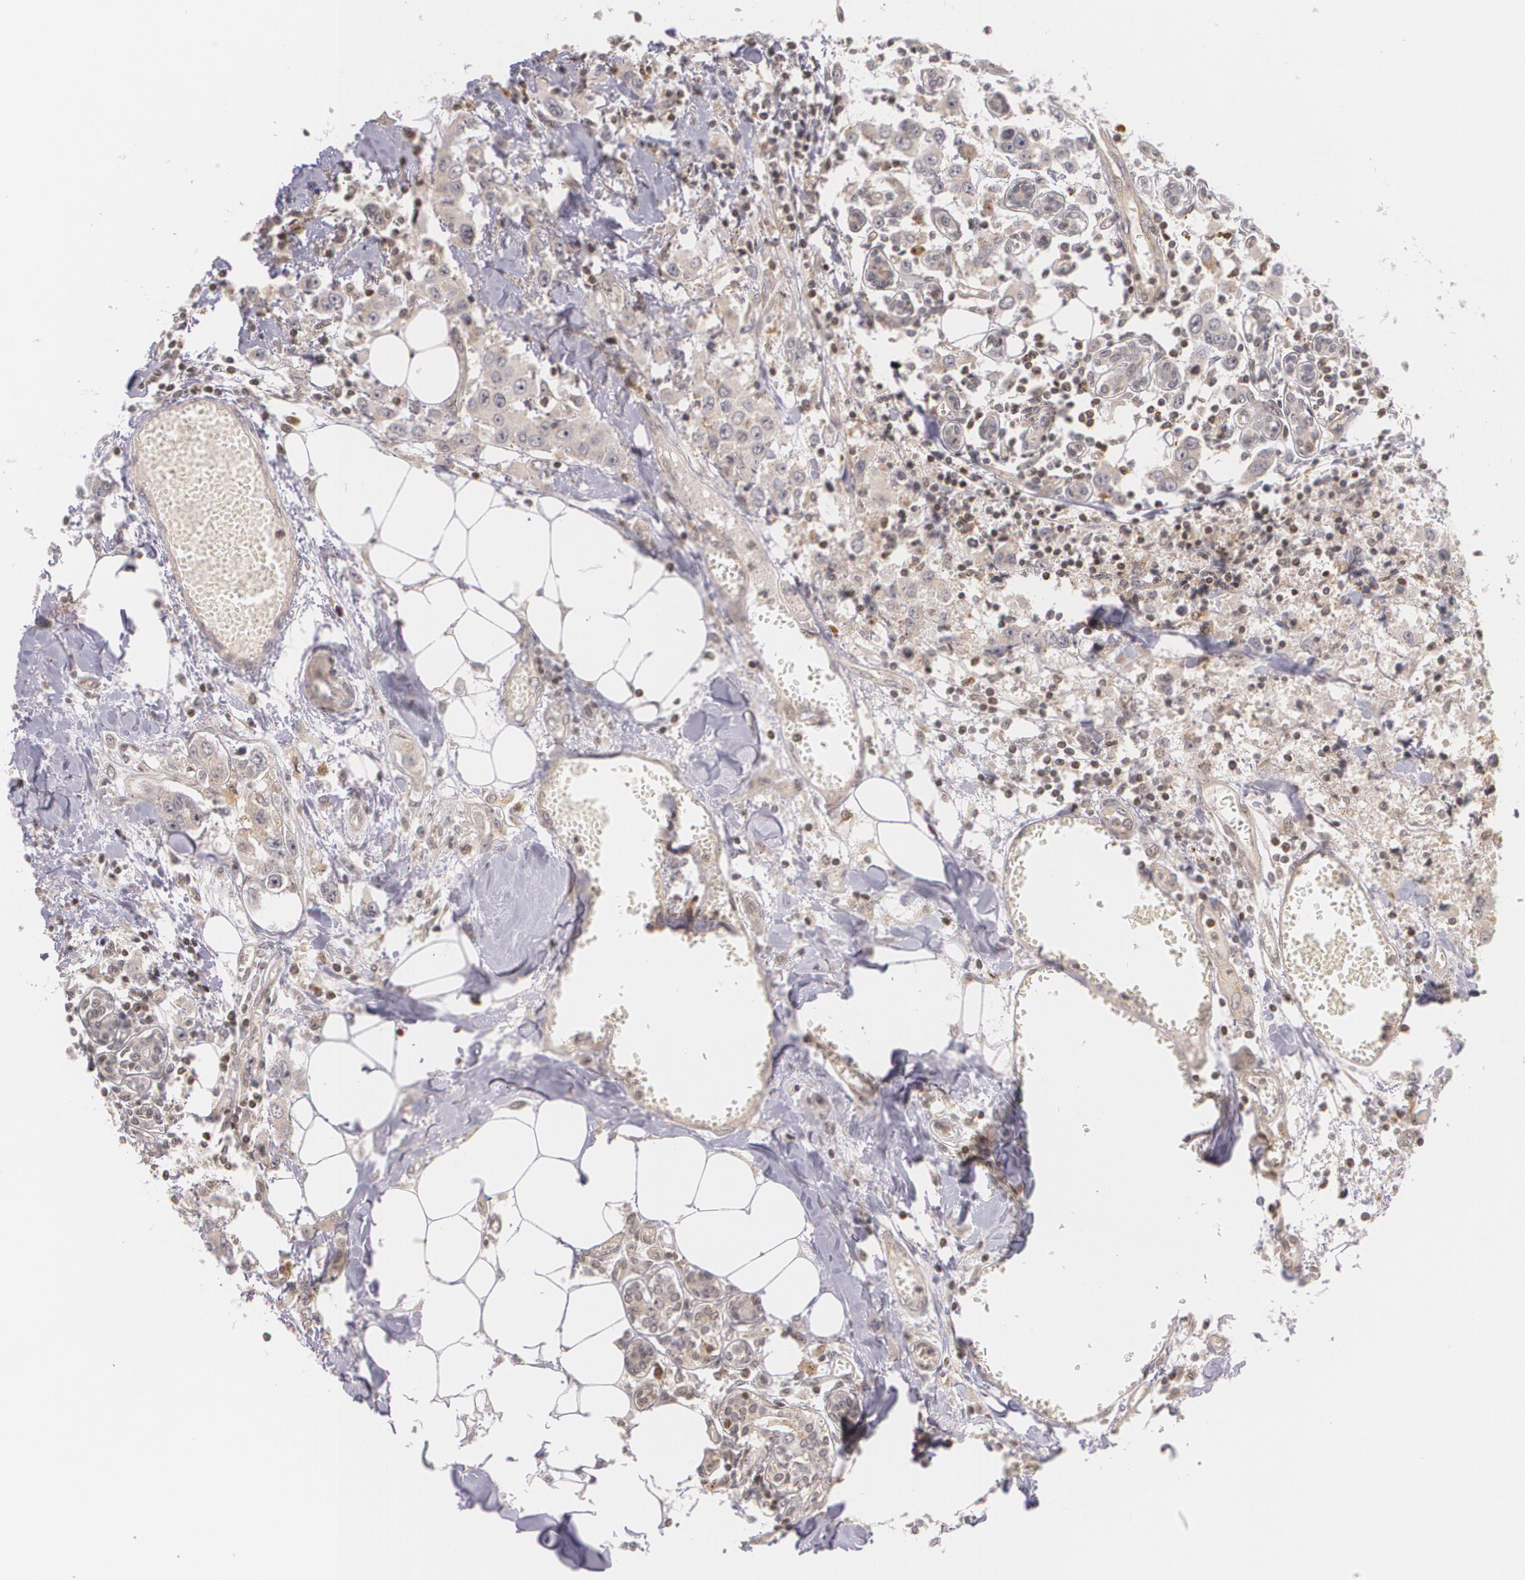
{"staining": {"intensity": "weak", "quantity": ">75%", "location": "cytoplasmic/membranous"}, "tissue": "breast cancer", "cell_type": "Tumor cells", "image_type": "cancer", "snomed": [{"axis": "morphology", "description": "Duct carcinoma"}, {"axis": "topography", "description": "Breast"}], "caption": "IHC micrograph of neoplastic tissue: human breast cancer (invasive ductal carcinoma) stained using immunohistochemistry (IHC) shows low levels of weak protein expression localized specifically in the cytoplasmic/membranous of tumor cells, appearing as a cytoplasmic/membranous brown color.", "gene": "VAV3", "patient": {"sex": "female", "age": 58}}